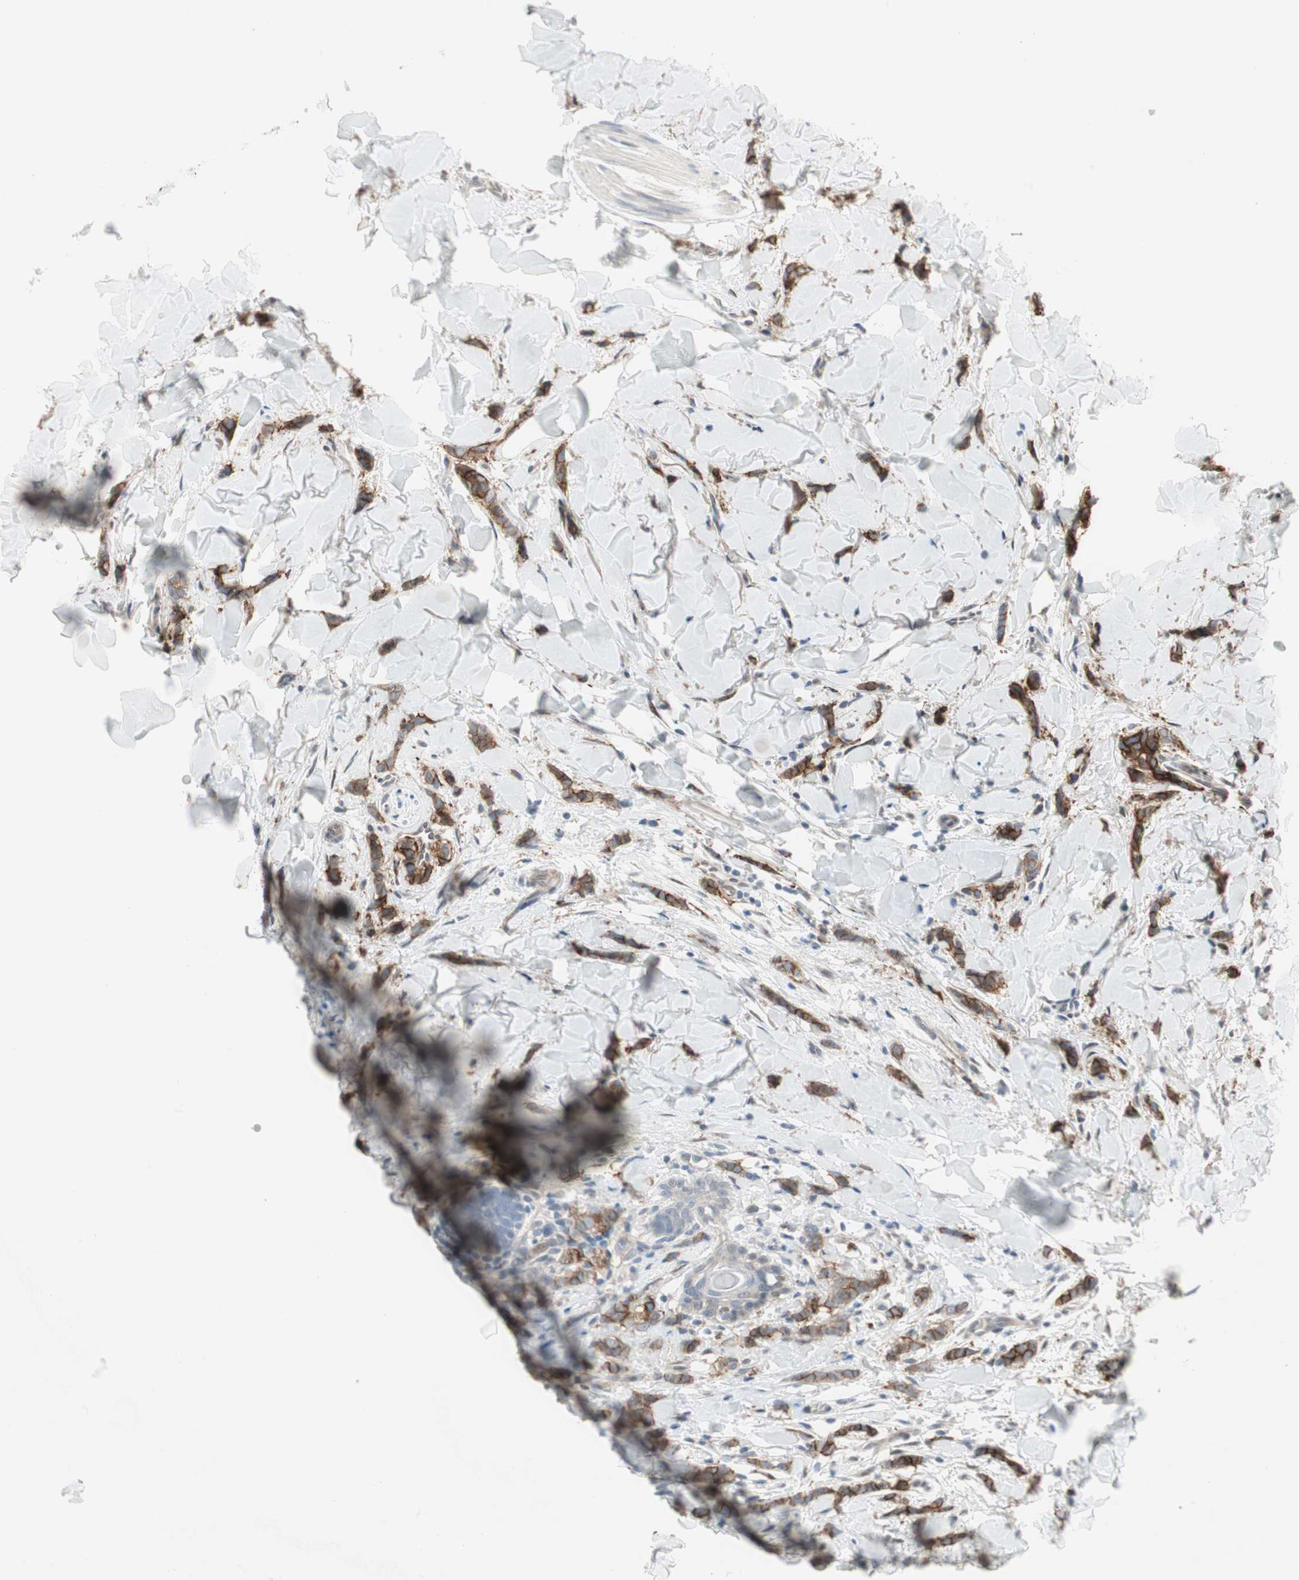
{"staining": {"intensity": "strong", "quantity": ">75%", "location": "cytoplasmic/membranous"}, "tissue": "breast cancer", "cell_type": "Tumor cells", "image_type": "cancer", "snomed": [{"axis": "morphology", "description": "Lobular carcinoma"}, {"axis": "topography", "description": "Skin"}, {"axis": "topography", "description": "Breast"}], "caption": "Breast lobular carcinoma stained for a protein (brown) demonstrates strong cytoplasmic/membranous positive positivity in about >75% of tumor cells.", "gene": "CAND2", "patient": {"sex": "female", "age": 46}}